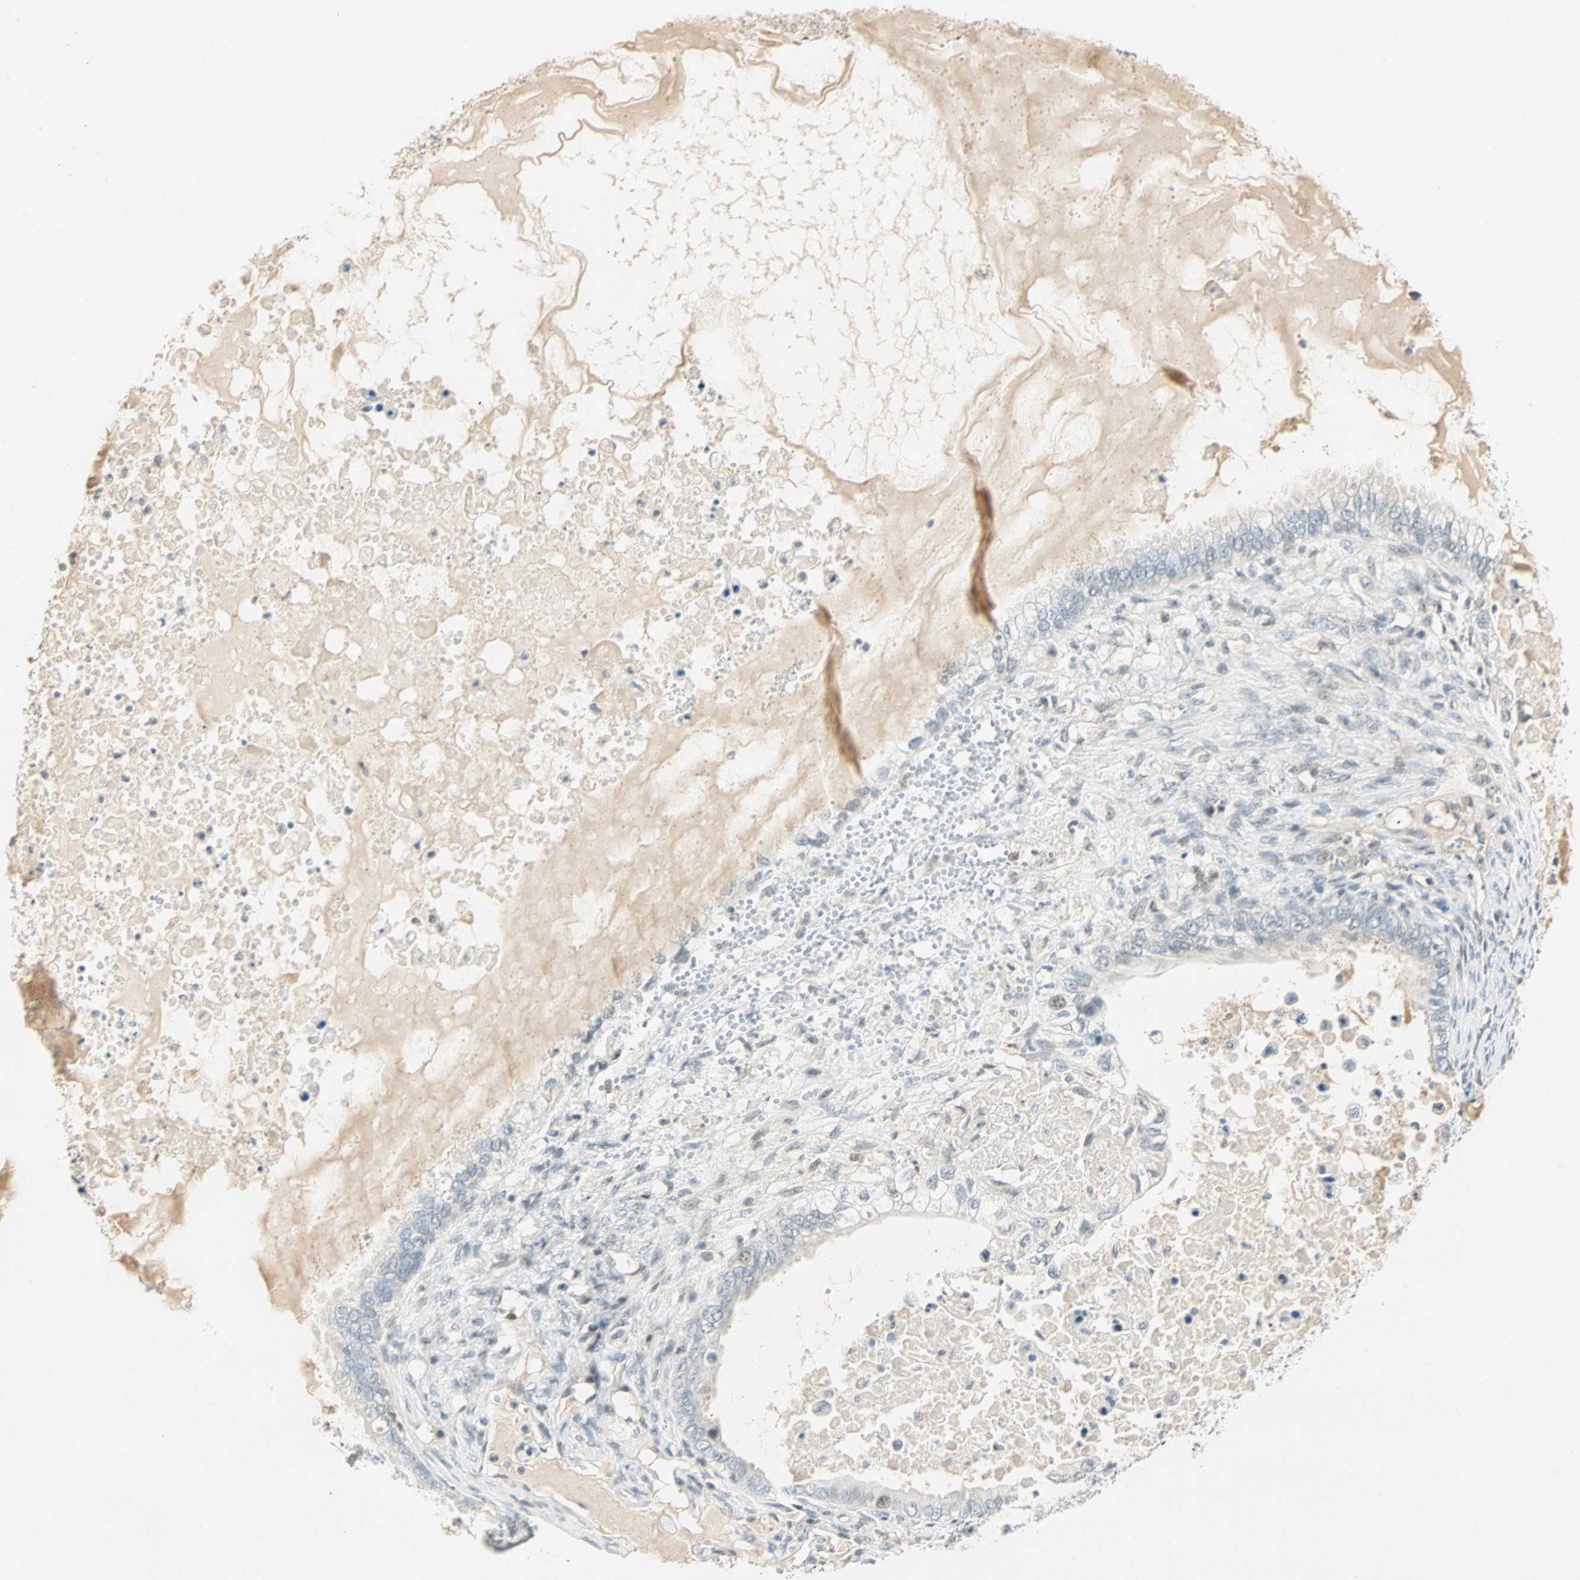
{"staining": {"intensity": "weak", "quantity": "<25%", "location": "nuclear"}, "tissue": "ovarian cancer", "cell_type": "Tumor cells", "image_type": "cancer", "snomed": [{"axis": "morphology", "description": "Cystadenocarcinoma, mucinous, NOS"}, {"axis": "topography", "description": "Ovary"}], "caption": "An IHC histopathology image of ovarian cancer is shown. There is no staining in tumor cells of ovarian cancer.", "gene": "SMAD3", "patient": {"sex": "female", "age": 80}}